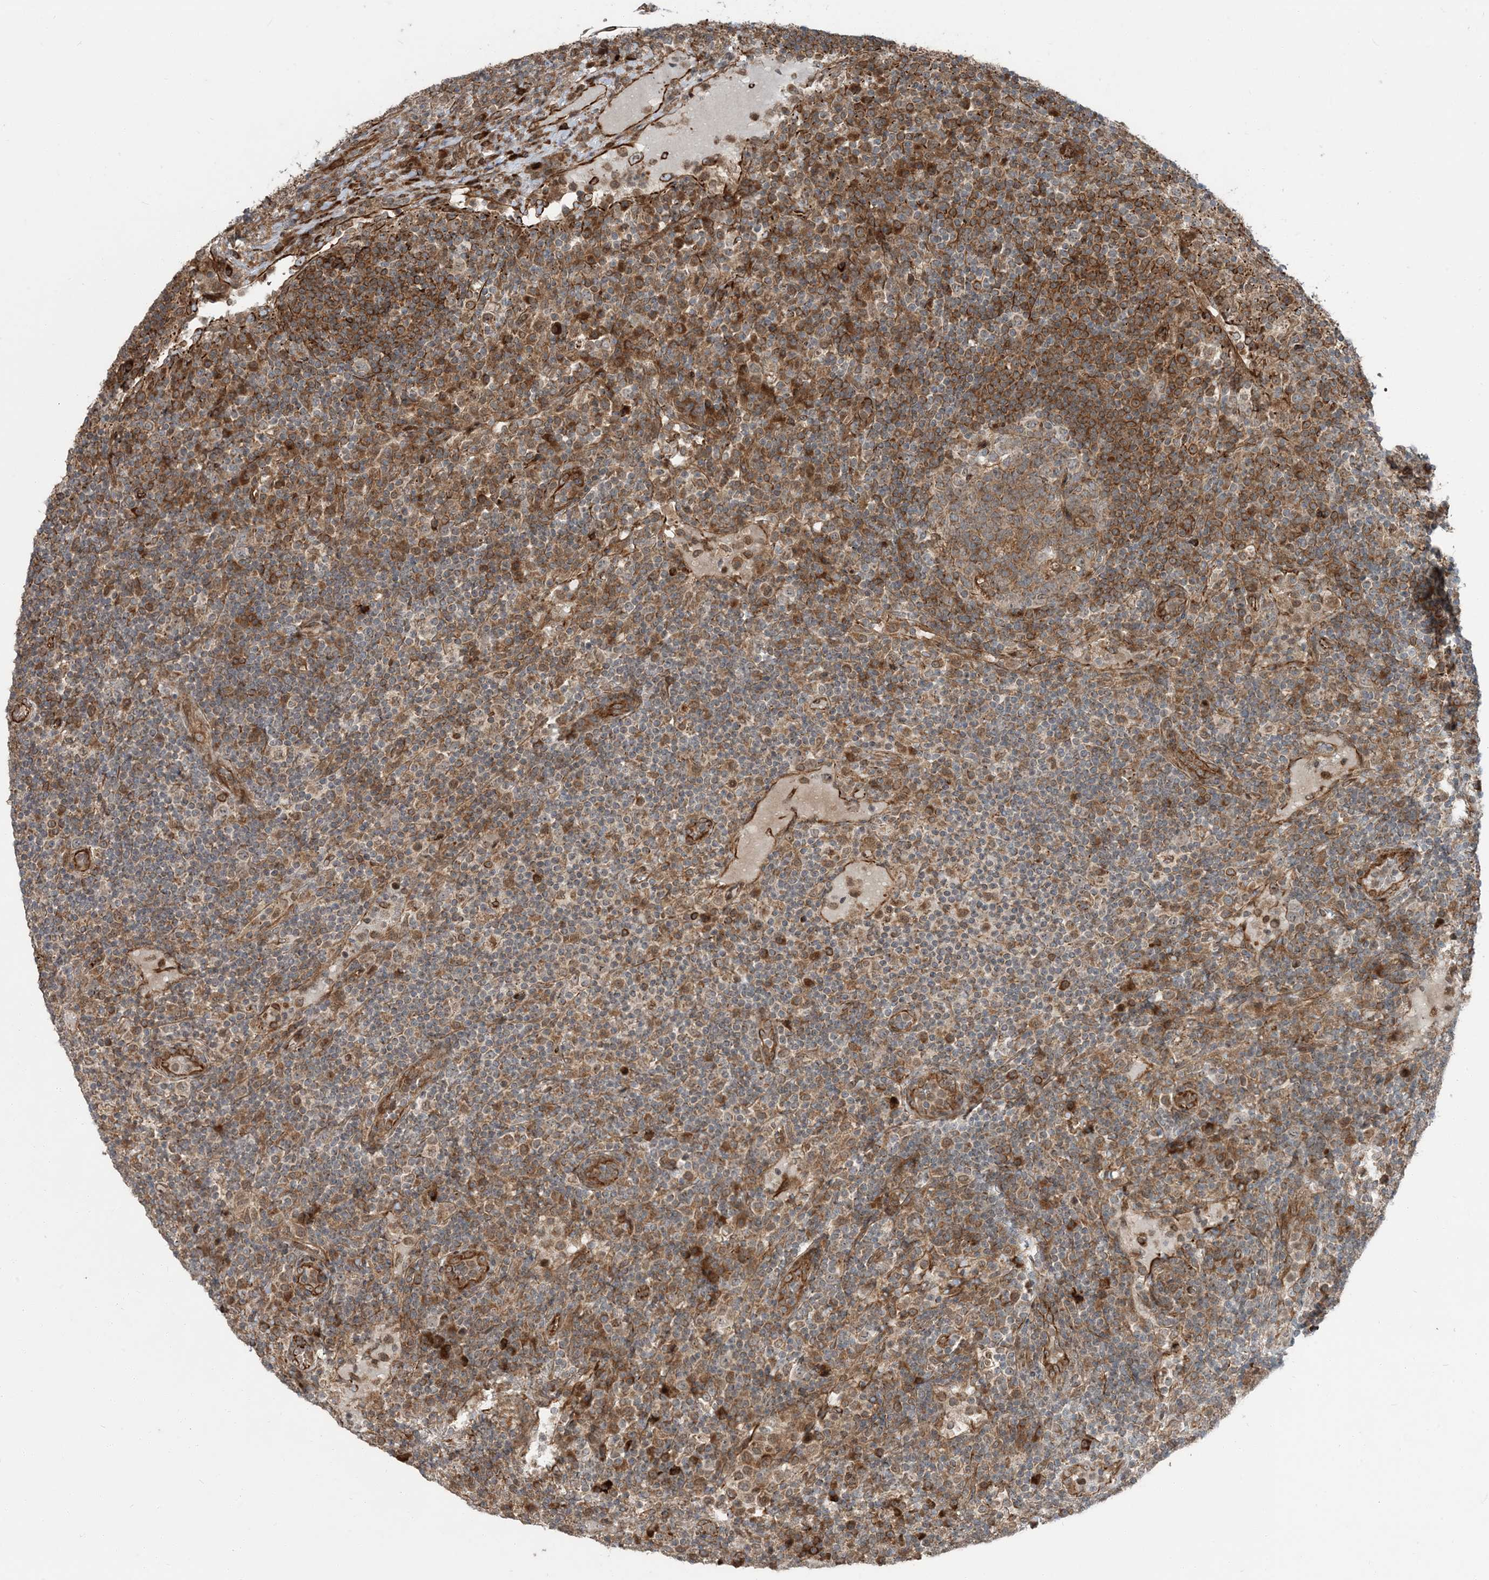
{"staining": {"intensity": "moderate", "quantity": "25%-75%", "location": "cytoplasmic/membranous"}, "tissue": "lymph node", "cell_type": "Germinal center cells", "image_type": "normal", "snomed": [{"axis": "morphology", "description": "Normal tissue, NOS"}, {"axis": "topography", "description": "Lymph node"}], "caption": "DAB (3,3'-diaminobenzidine) immunohistochemical staining of normal lymph node reveals moderate cytoplasmic/membranous protein positivity in approximately 25%-75% of germinal center cells. The staining is performed using DAB (3,3'-diaminobenzidine) brown chromogen to label protein expression. The nuclei are counter-stained blue using hematoxylin.", "gene": "EDEM2", "patient": {"sex": "female", "age": 53}}